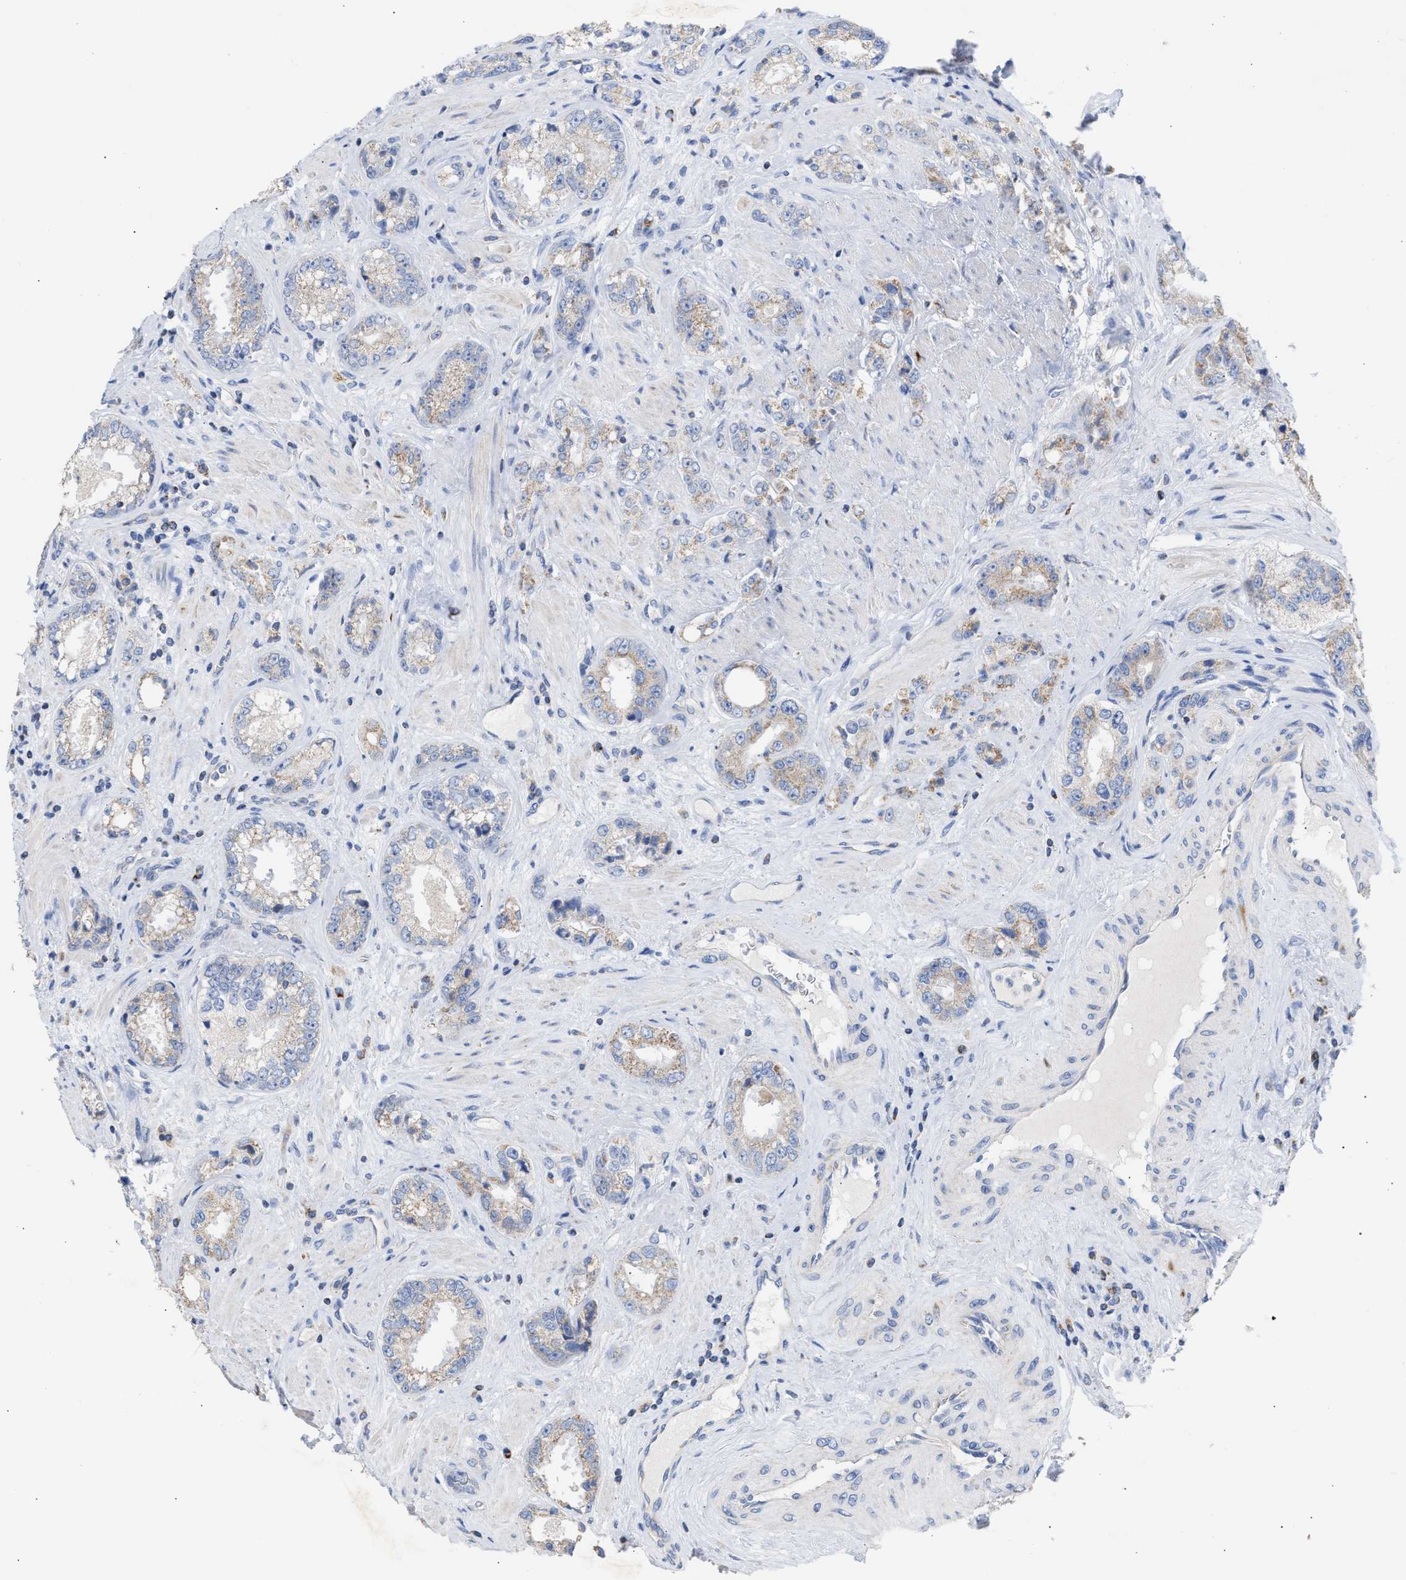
{"staining": {"intensity": "weak", "quantity": "25%-75%", "location": "cytoplasmic/membranous"}, "tissue": "prostate cancer", "cell_type": "Tumor cells", "image_type": "cancer", "snomed": [{"axis": "morphology", "description": "Adenocarcinoma, High grade"}, {"axis": "topography", "description": "Prostate"}], "caption": "An IHC photomicrograph of neoplastic tissue is shown. Protein staining in brown highlights weak cytoplasmic/membranous positivity in prostate cancer within tumor cells.", "gene": "ACOT13", "patient": {"sex": "male", "age": 61}}